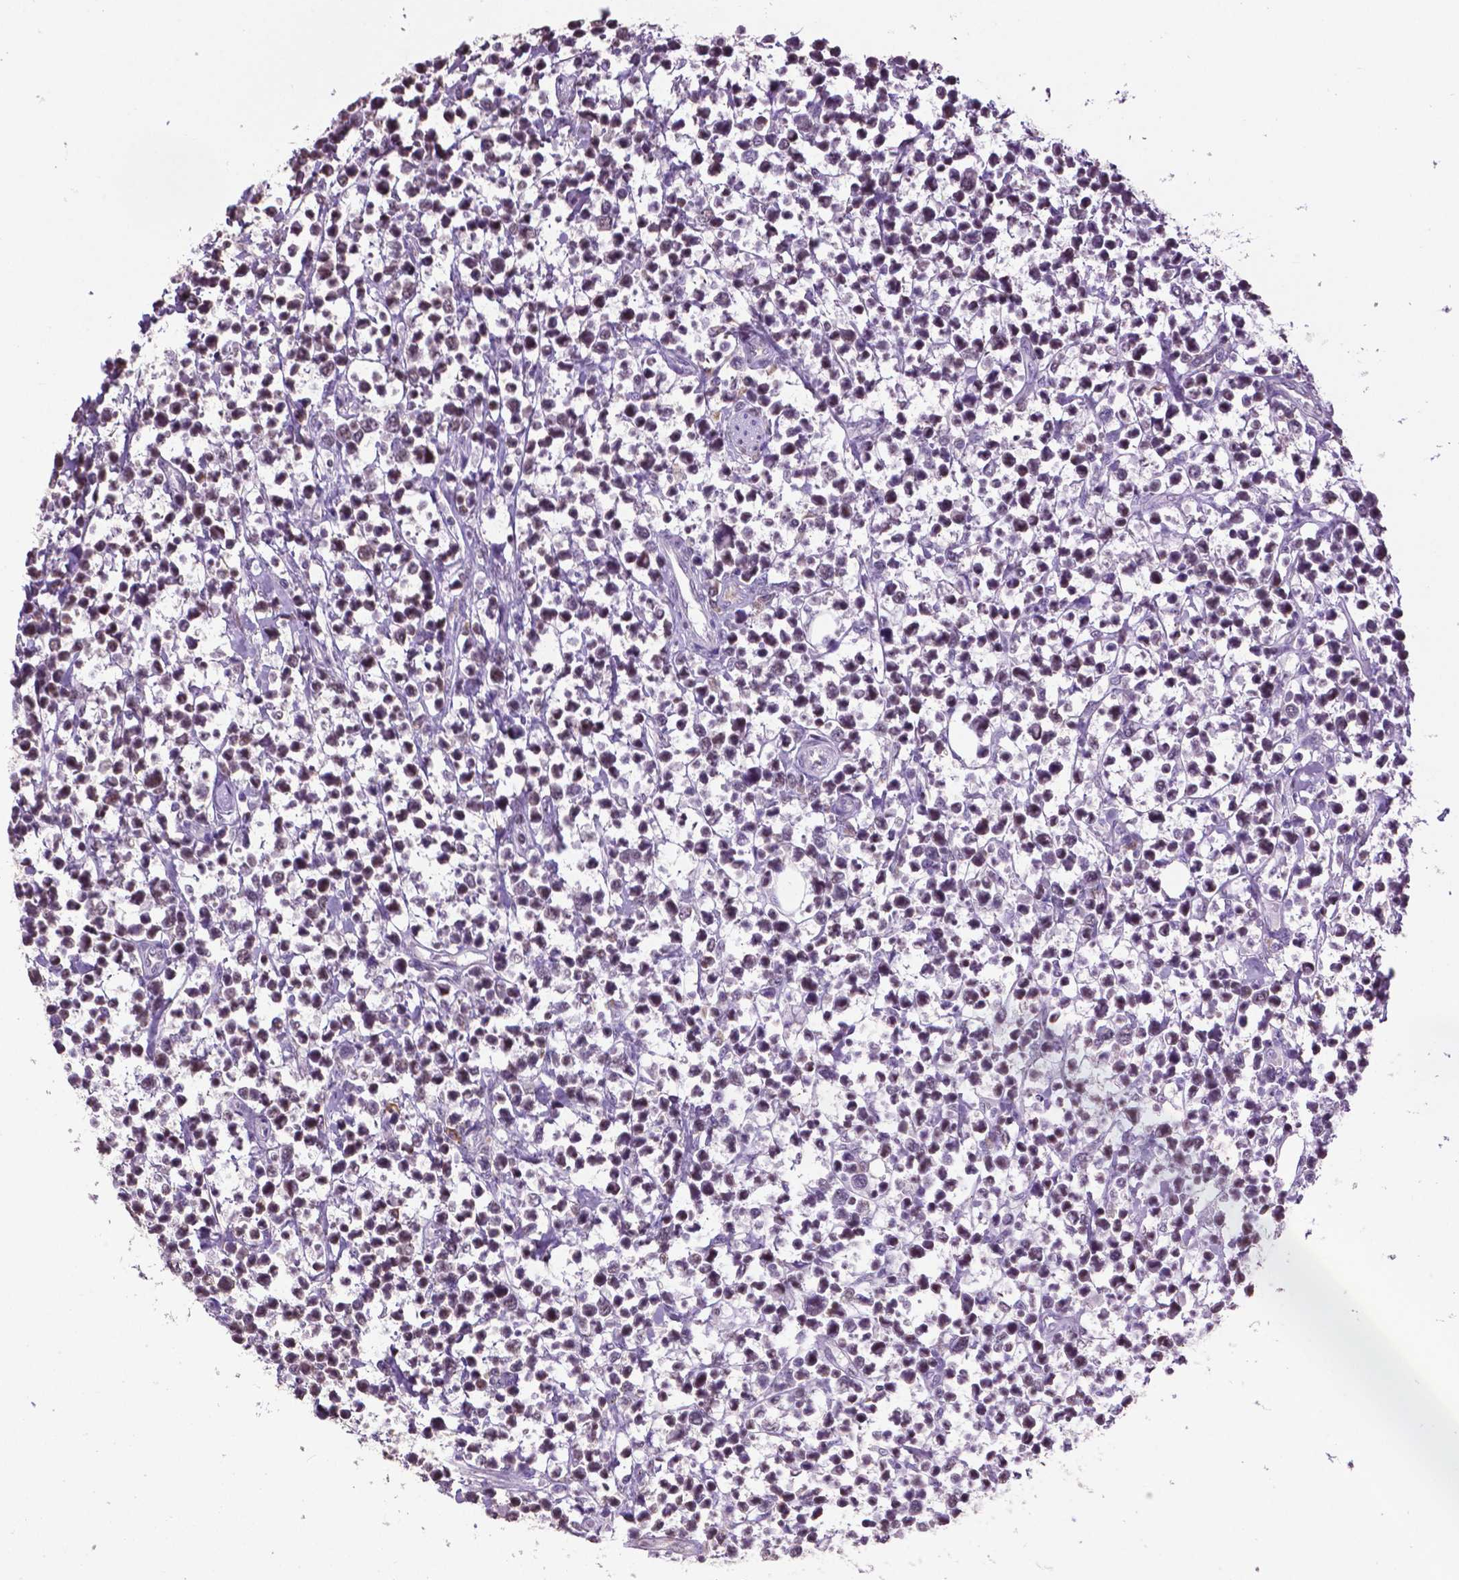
{"staining": {"intensity": "weak", "quantity": "<25%", "location": "nuclear"}, "tissue": "lymphoma", "cell_type": "Tumor cells", "image_type": "cancer", "snomed": [{"axis": "morphology", "description": "Malignant lymphoma, non-Hodgkin's type, High grade"}, {"axis": "topography", "description": "Soft tissue"}], "caption": "Immunohistochemistry image of neoplastic tissue: high-grade malignant lymphoma, non-Hodgkin's type stained with DAB (3,3'-diaminobenzidine) reveals no significant protein expression in tumor cells.", "gene": "RUNX3", "patient": {"sex": "female", "age": 56}}